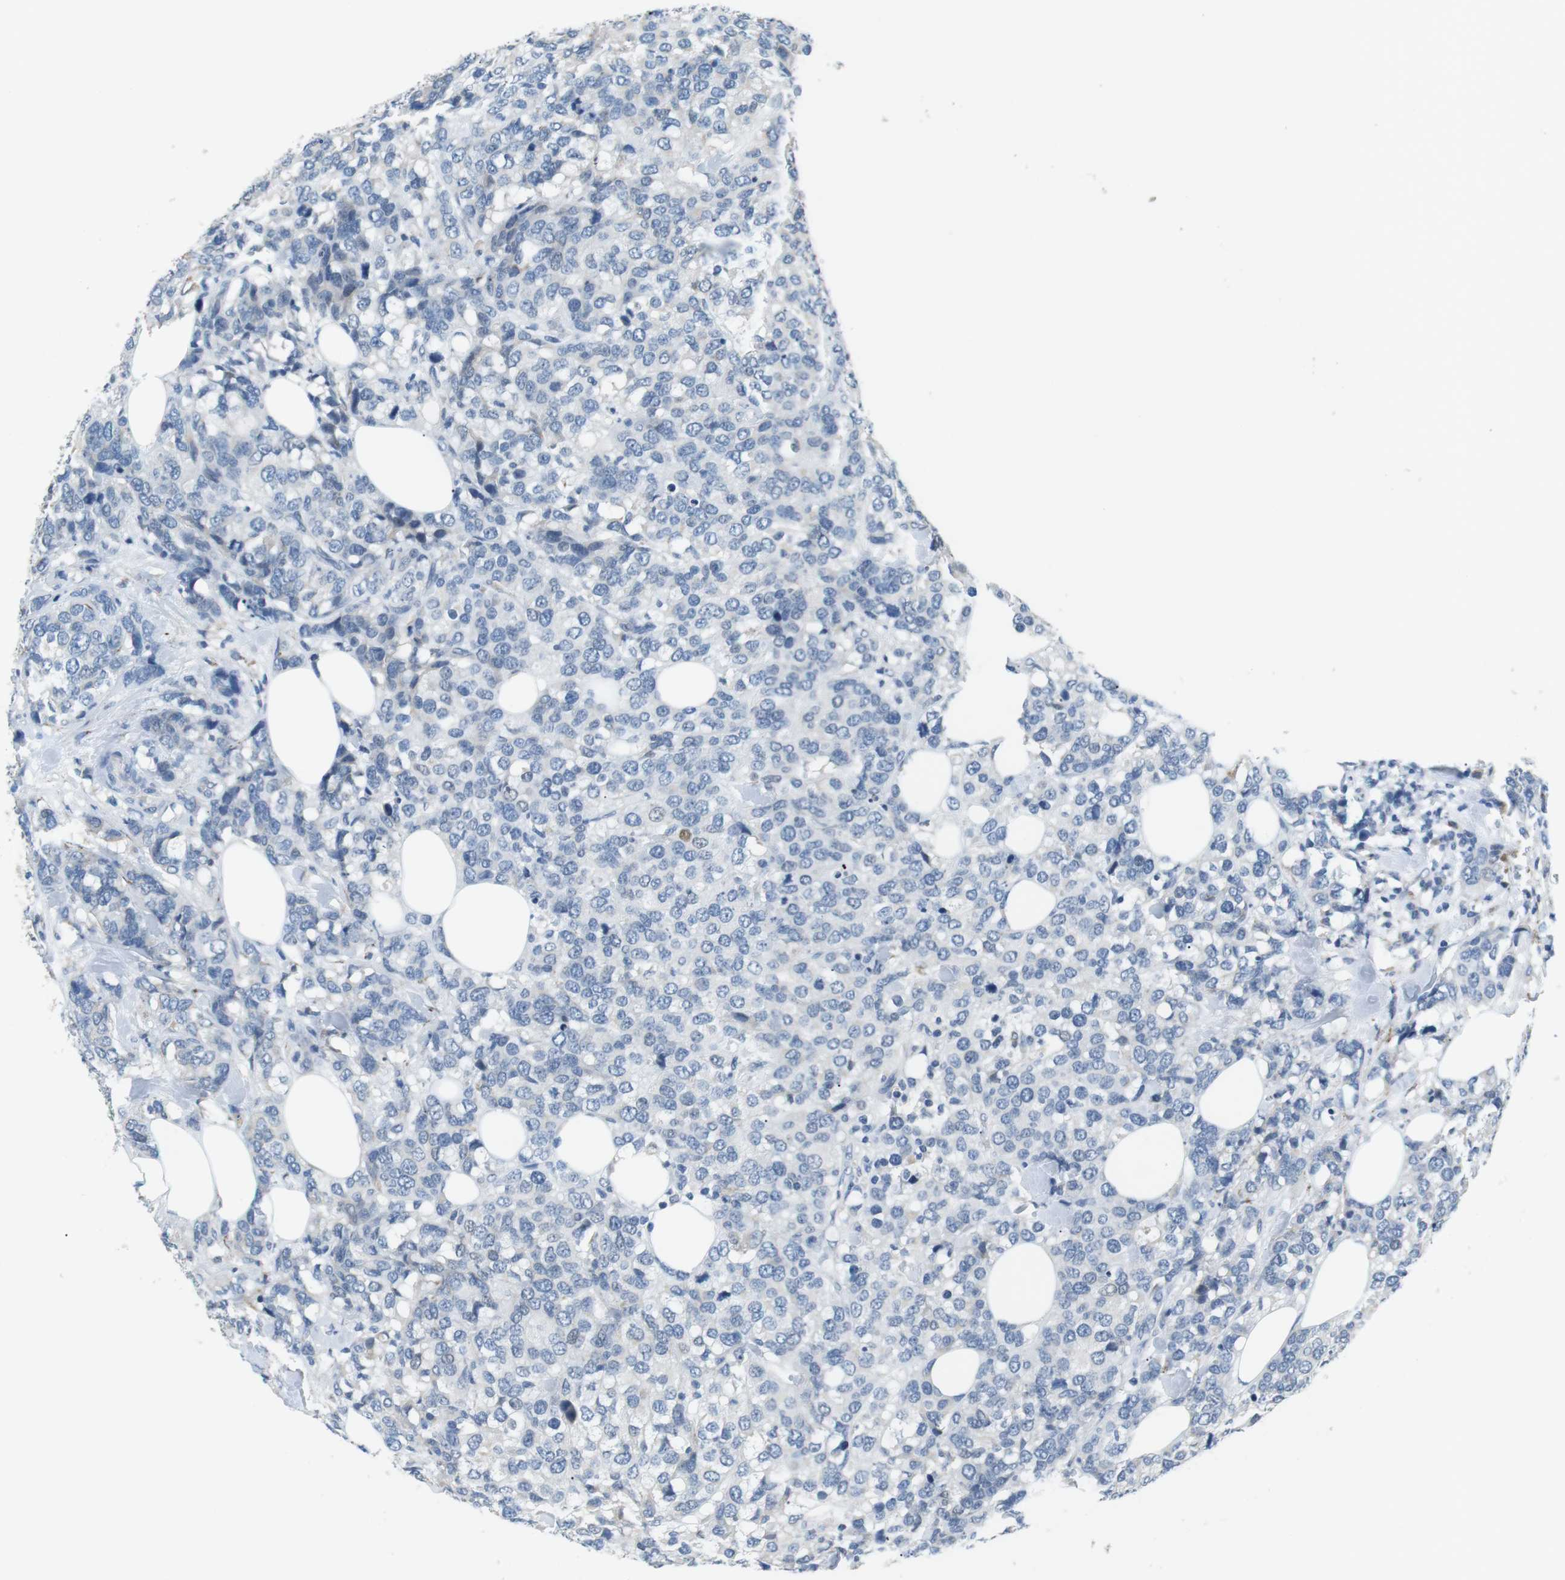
{"staining": {"intensity": "negative", "quantity": "none", "location": "none"}, "tissue": "breast cancer", "cell_type": "Tumor cells", "image_type": "cancer", "snomed": [{"axis": "morphology", "description": "Lobular carcinoma"}, {"axis": "topography", "description": "Breast"}], "caption": "Protein analysis of breast cancer demonstrates no significant staining in tumor cells.", "gene": "CD300E", "patient": {"sex": "female", "age": 59}}